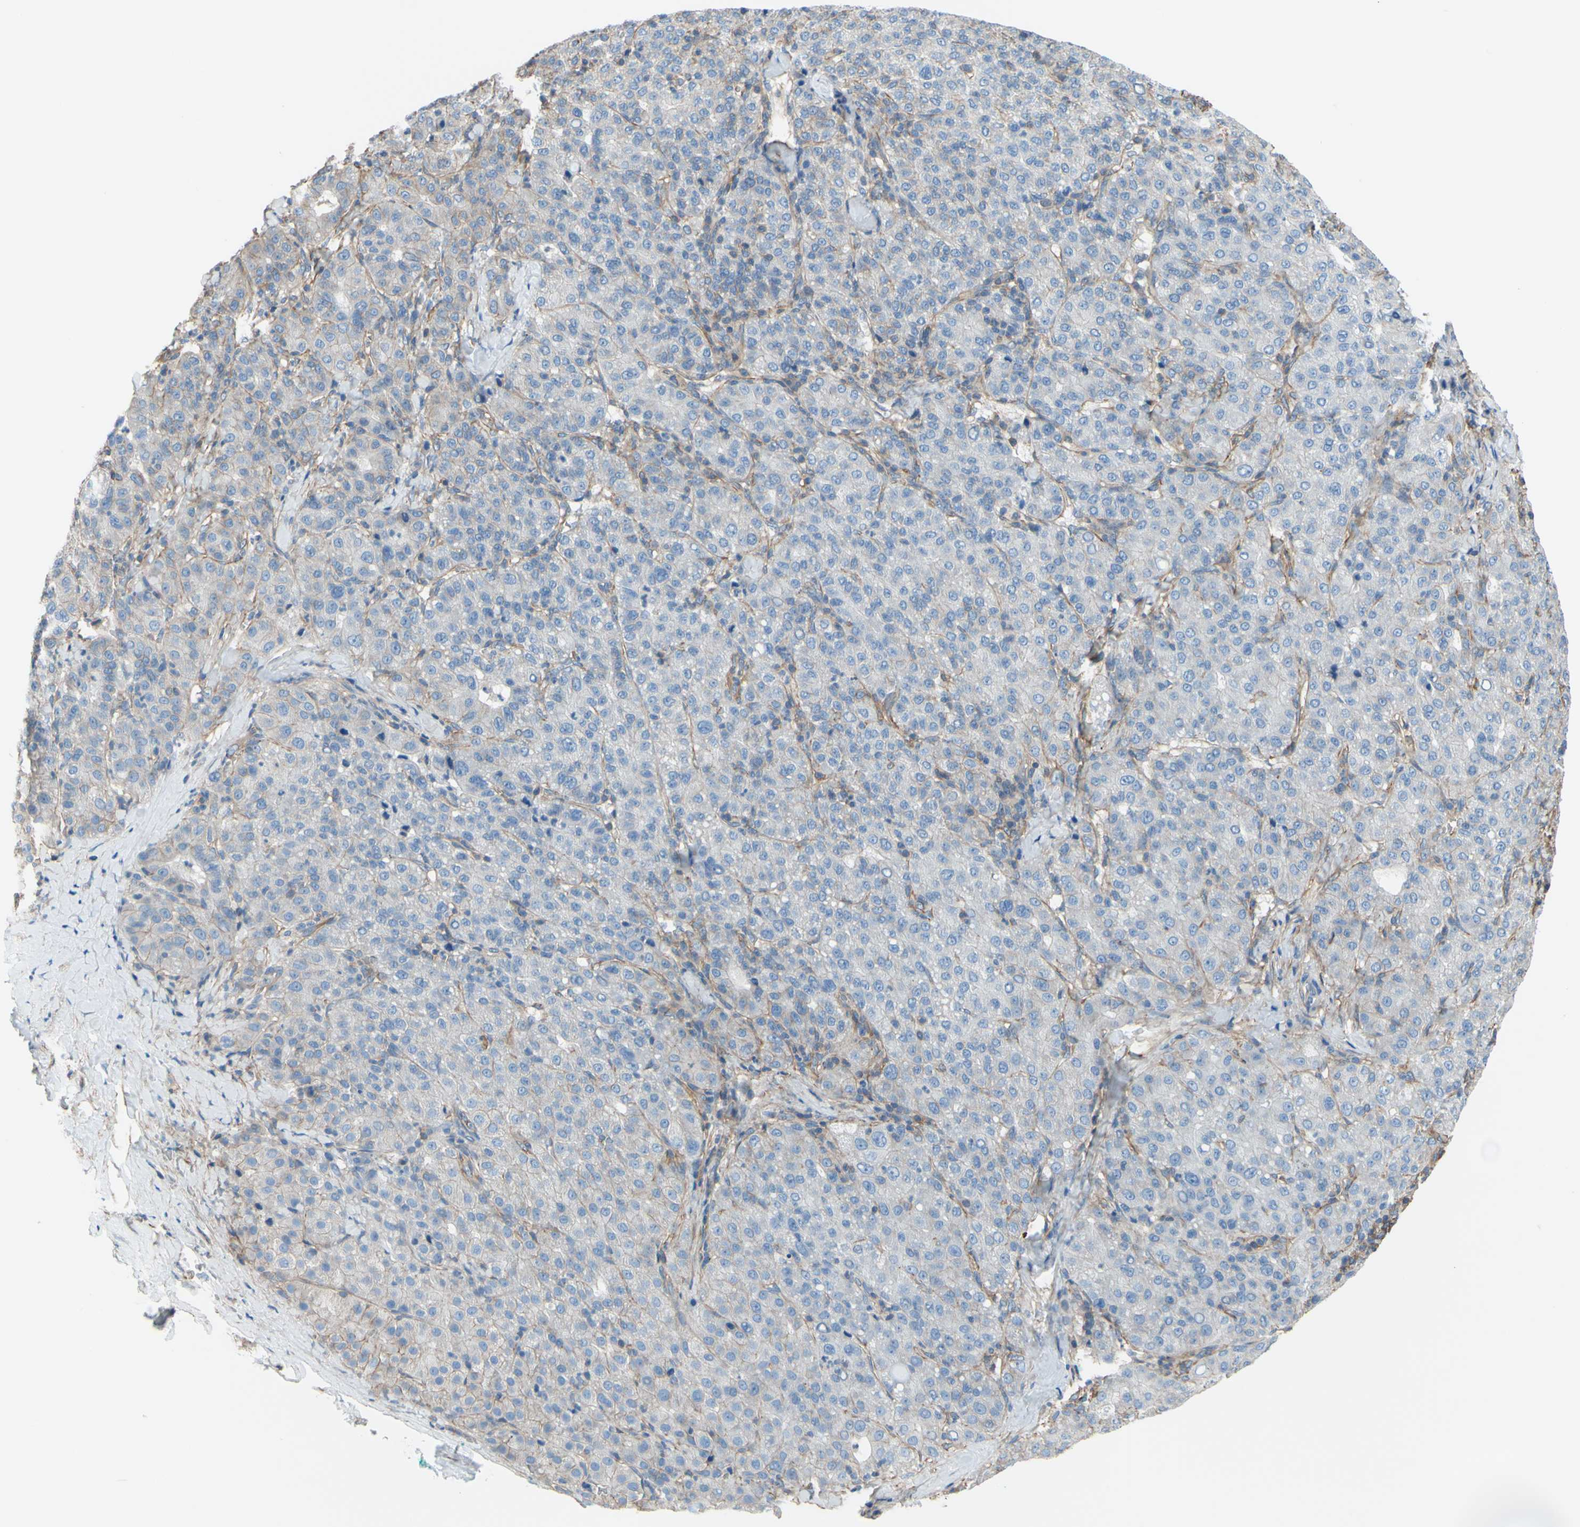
{"staining": {"intensity": "negative", "quantity": "none", "location": "none"}, "tissue": "liver cancer", "cell_type": "Tumor cells", "image_type": "cancer", "snomed": [{"axis": "morphology", "description": "Carcinoma, Hepatocellular, NOS"}, {"axis": "topography", "description": "Liver"}], "caption": "This is an immunohistochemistry histopathology image of human liver hepatocellular carcinoma. There is no expression in tumor cells.", "gene": "ADD1", "patient": {"sex": "male", "age": 65}}